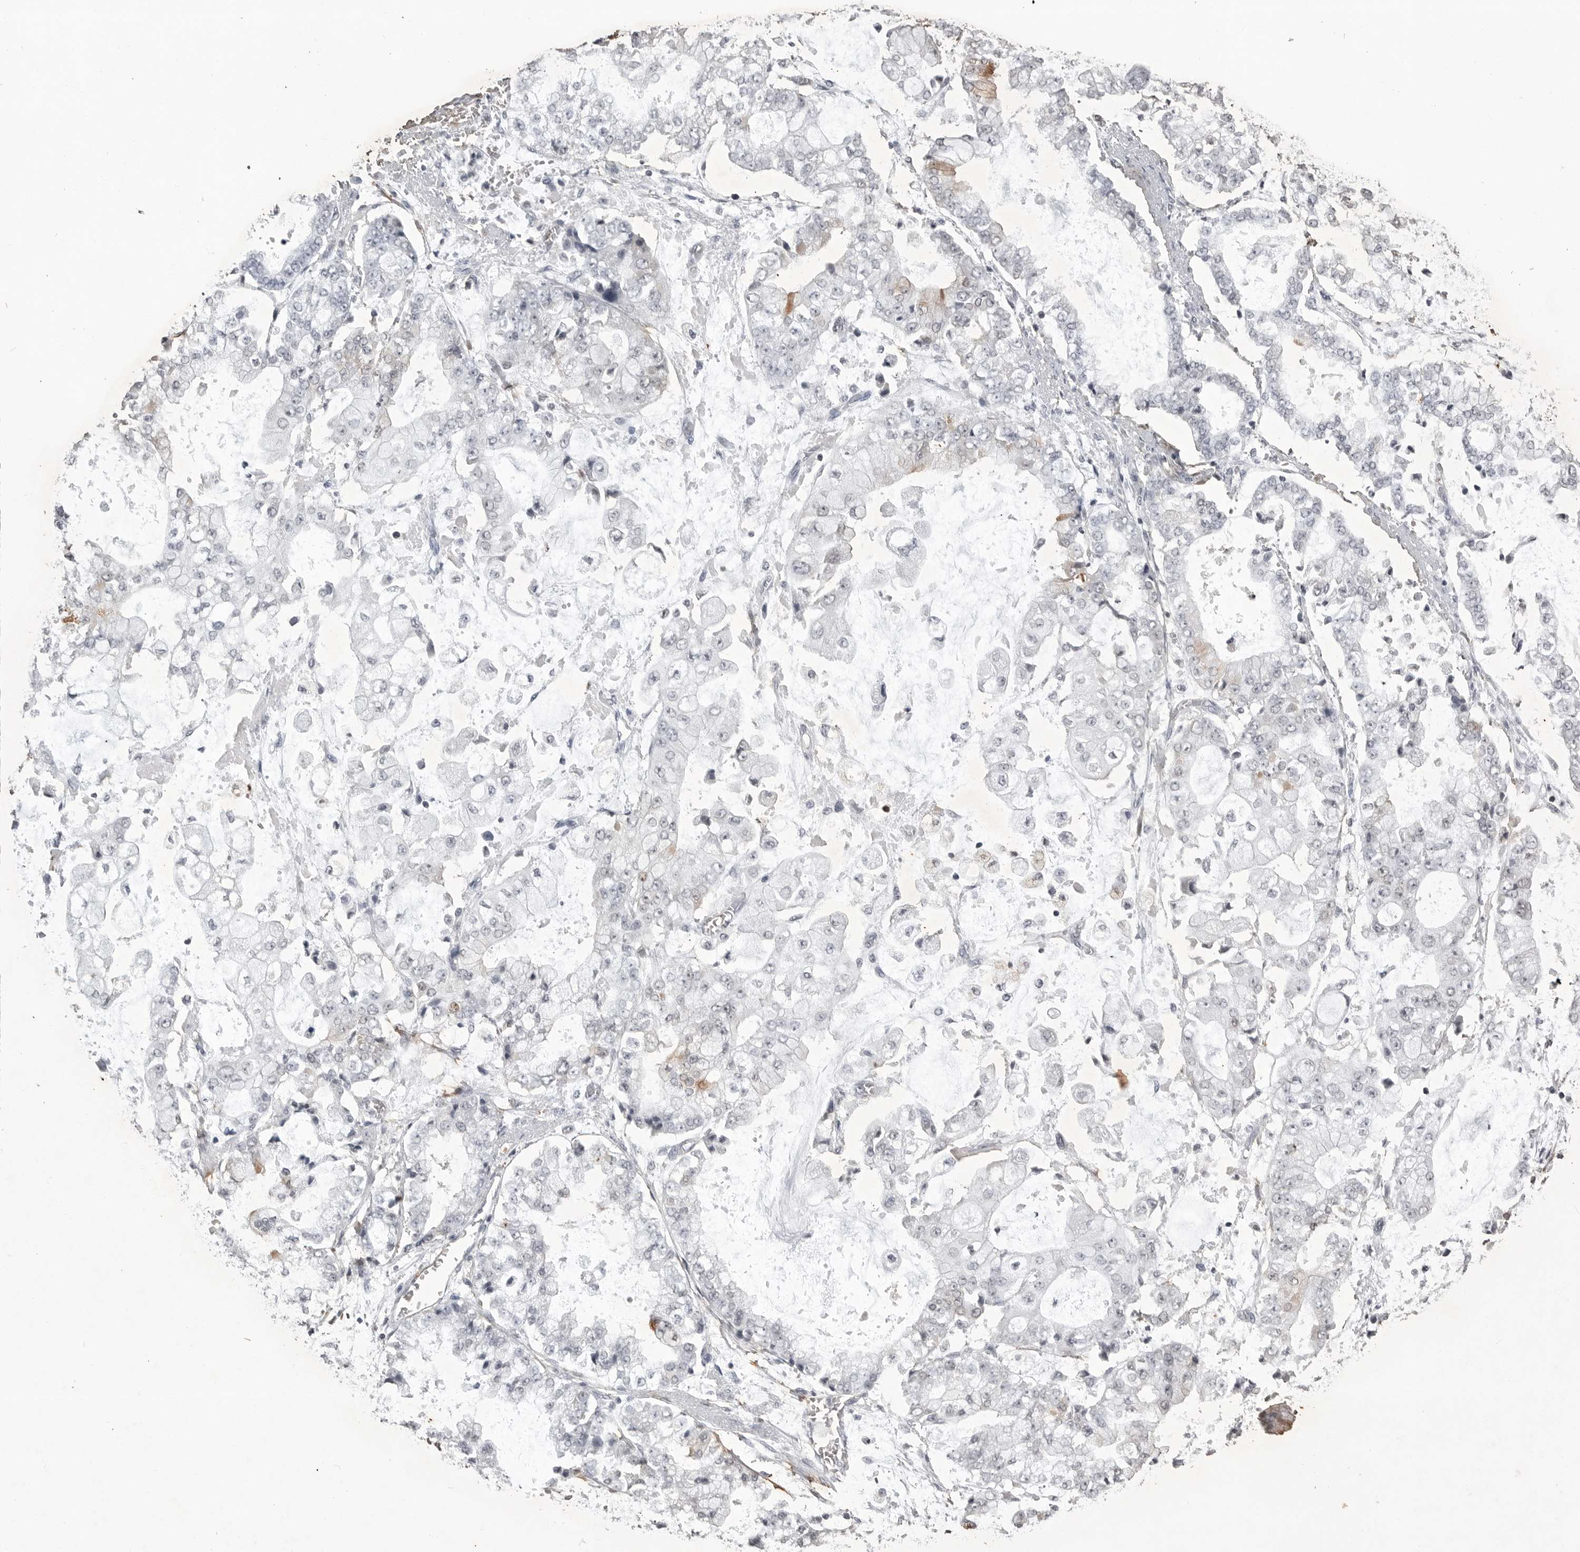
{"staining": {"intensity": "moderate", "quantity": "<25%", "location": "cytoplasmic/membranous"}, "tissue": "stomach cancer", "cell_type": "Tumor cells", "image_type": "cancer", "snomed": [{"axis": "morphology", "description": "Adenocarcinoma, NOS"}, {"axis": "topography", "description": "Stomach"}], "caption": "Stomach adenocarcinoma tissue exhibits moderate cytoplasmic/membranous positivity in approximately <25% of tumor cells, visualized by immunohistochemistry.", "gene": "RRM1", "patient": {"sex": "male", "age": 76}}